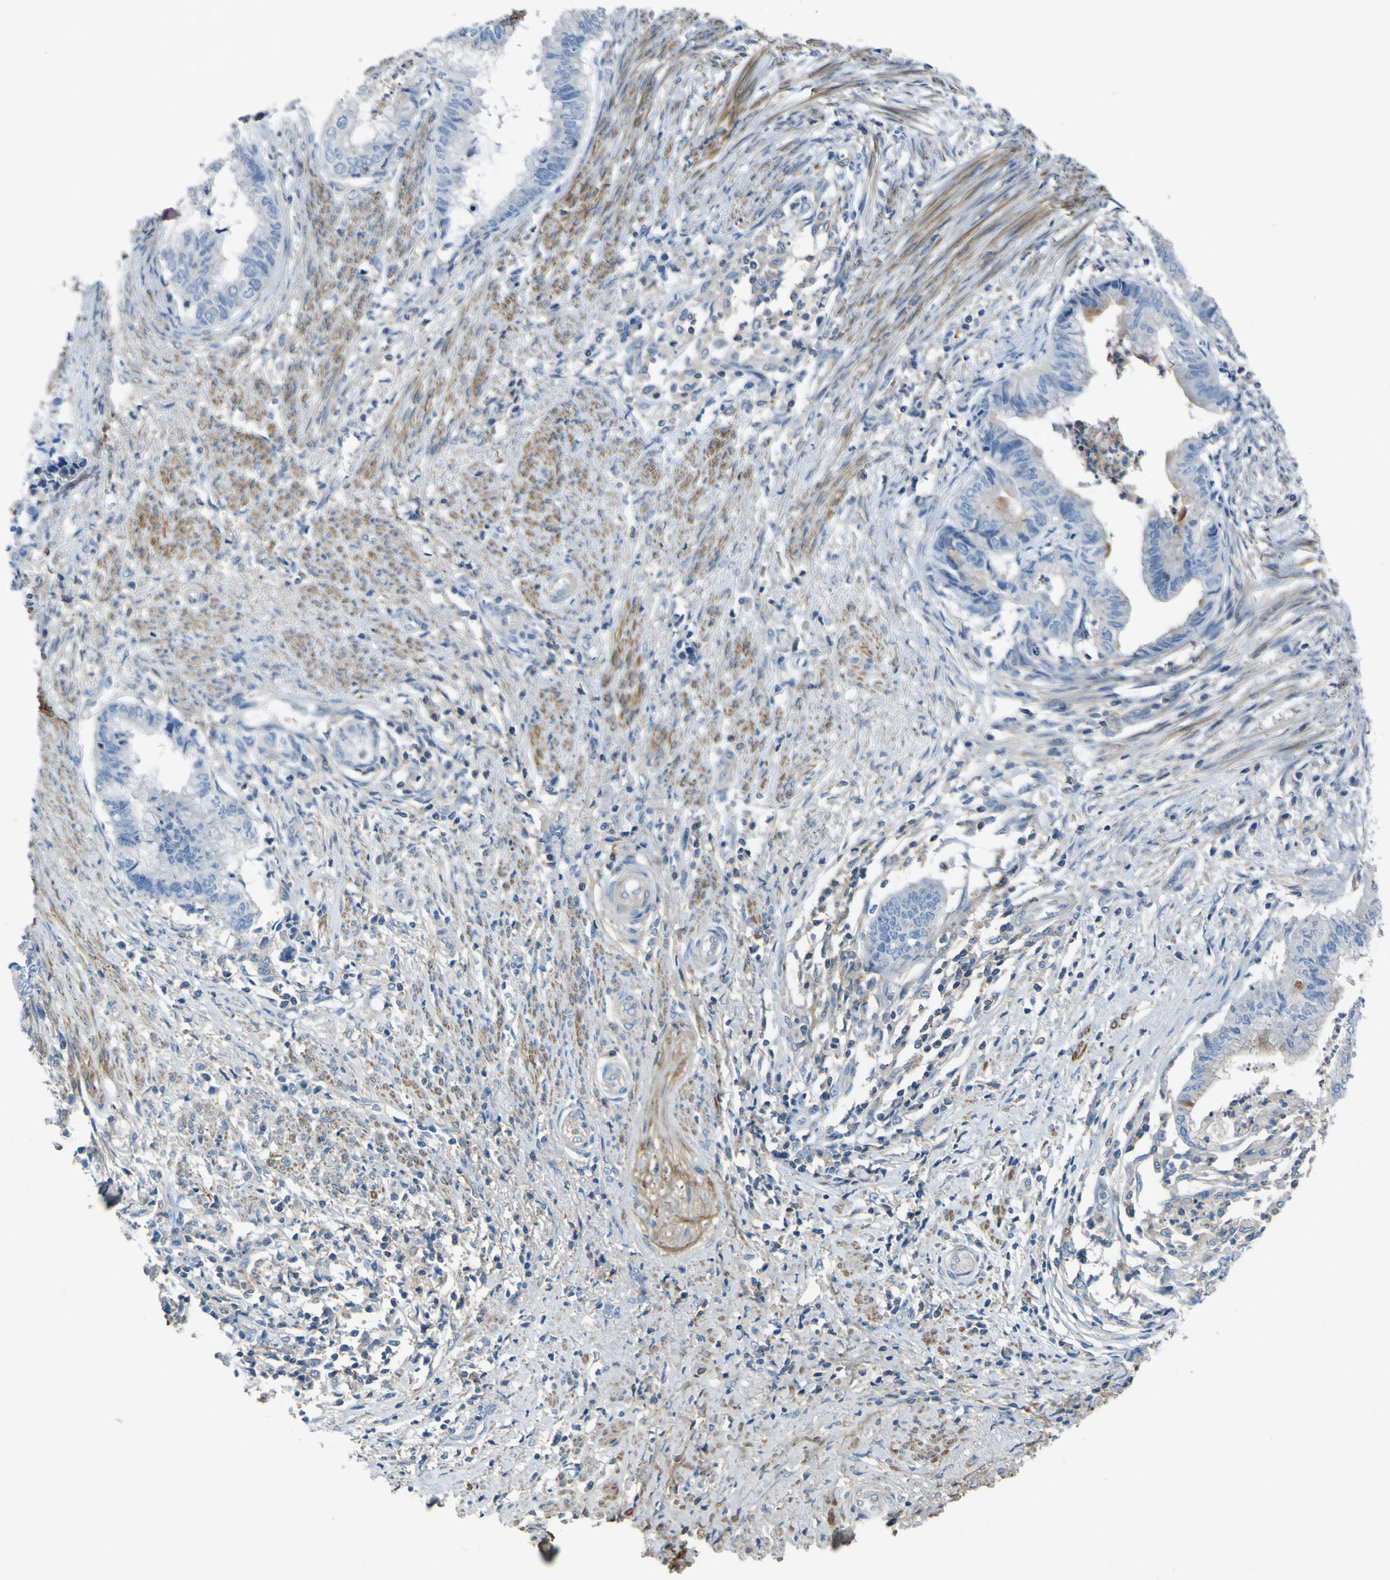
{"staining": {"intensity": "negative", "quantity": "none", "location": "none"}, "tissue": "endometrial cancer", "cell_type": "Tumor cells", "image_type": "cancer", "snomed": [{"axis": "morphology", "description": "Necrosis, NOS"}, {"axis": "morphology", "description": "Adenocarcinoma, NOS"}, {"axis": "topography", "description": "Endometrium"}], "caption": "Tumor cells are negative for protein expression in human endometrial cancer (adenocarcinoma).", "gene": "OGN", "patient": {"sex": "female", "age": 79}}